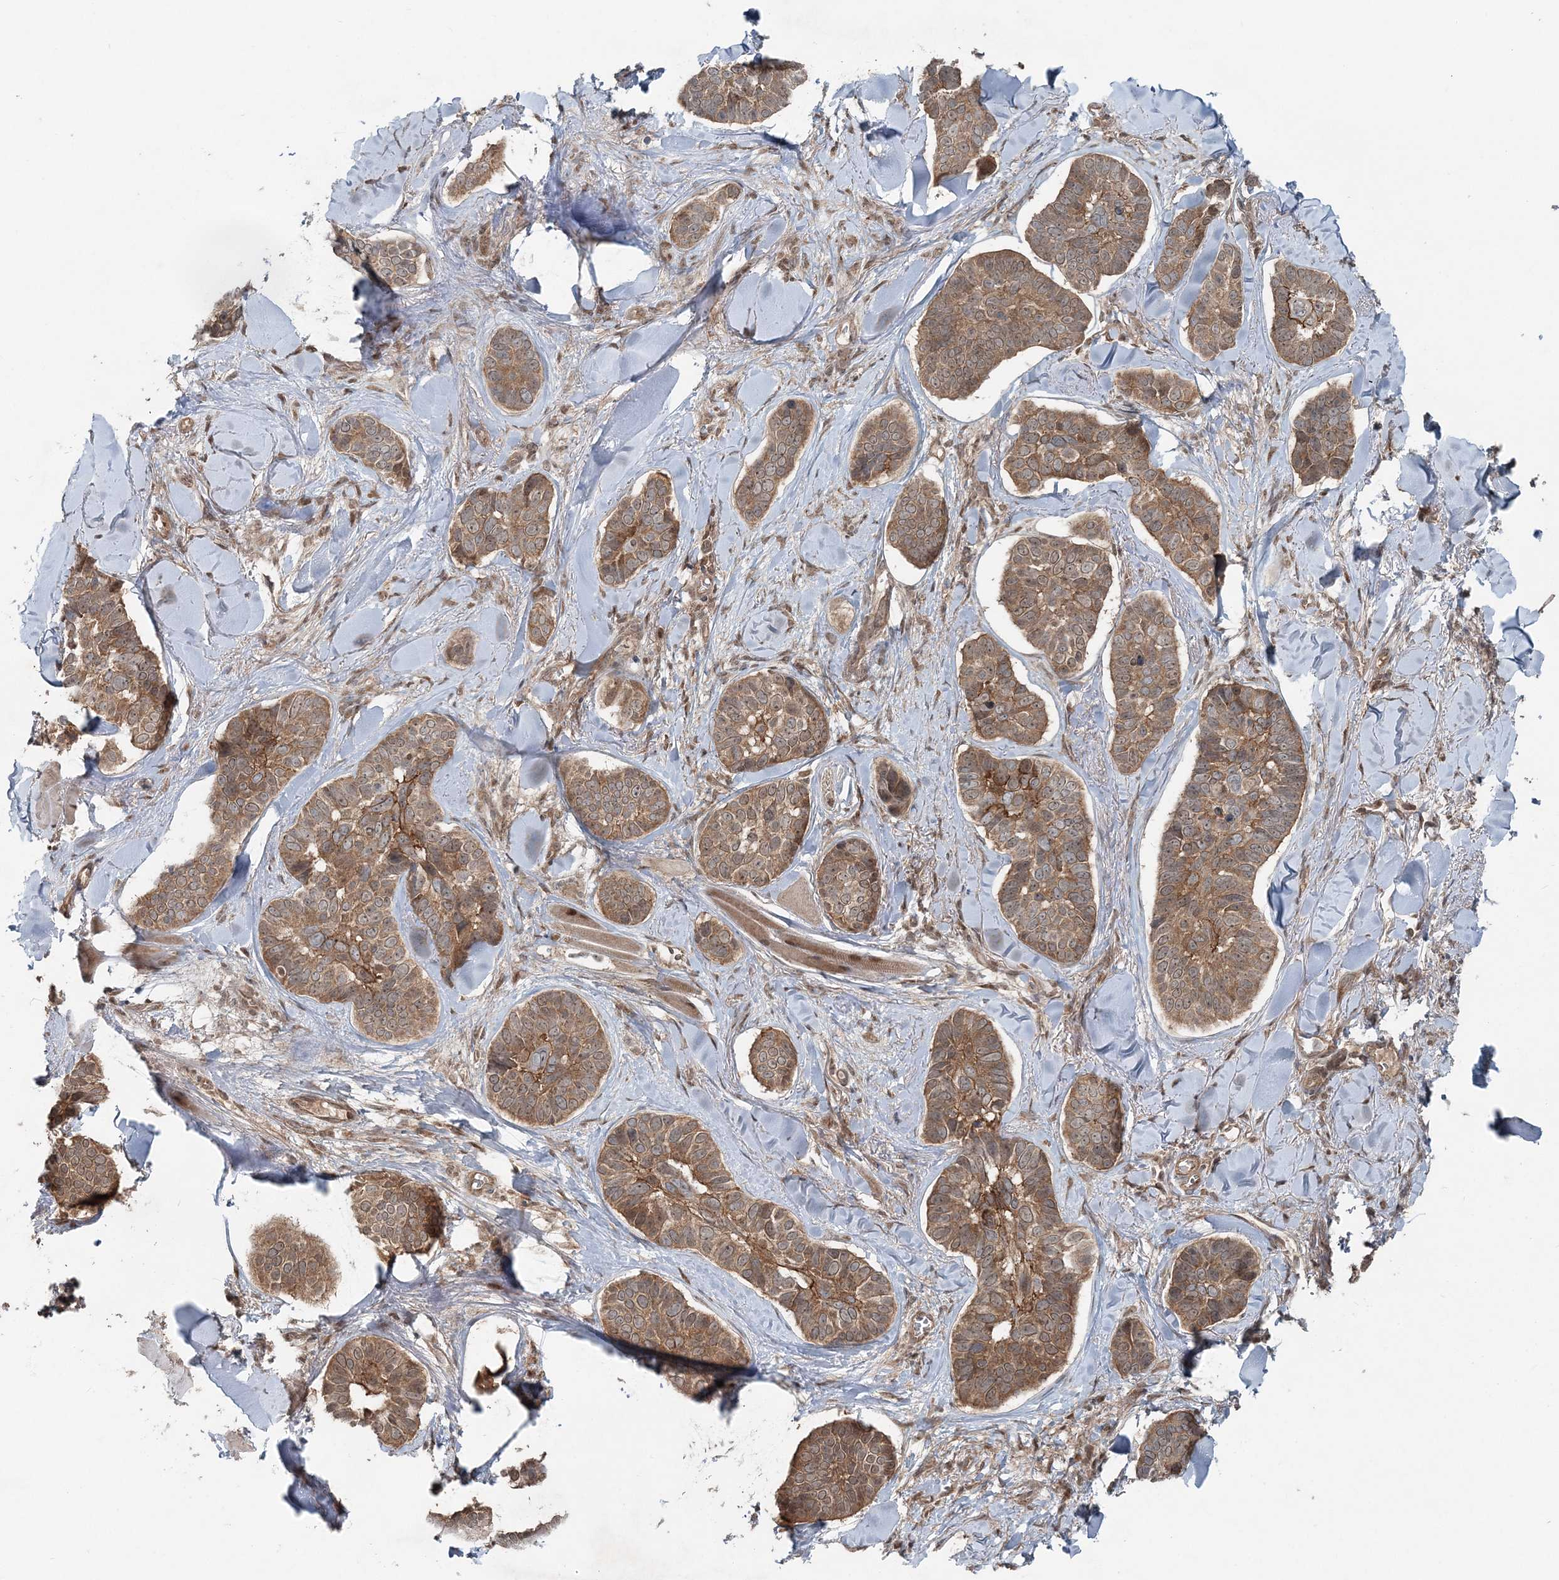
{"staining": {"intensity": "moderate", "quantity": ">75%", "location": "cytoplasmic/membranous"}, "tissue": "skin cancer", "cell_type": "Tumor cells", "image_type": "cancer", "snomed": [{"axis": "morphology", "description": "Basal cell carcinoma"}, {"axis": "topography", "description": "Skin"}], "caption": "The histopathology image shows staining of skin cancer, revealing moderate cytoplasmic/membranous protein positivity (brown color) within tumor cells. (IHC, brightfield microscopy, high magnification).", "gene": "FBXL17", "patient": {"sex": "male", "age": 62}}